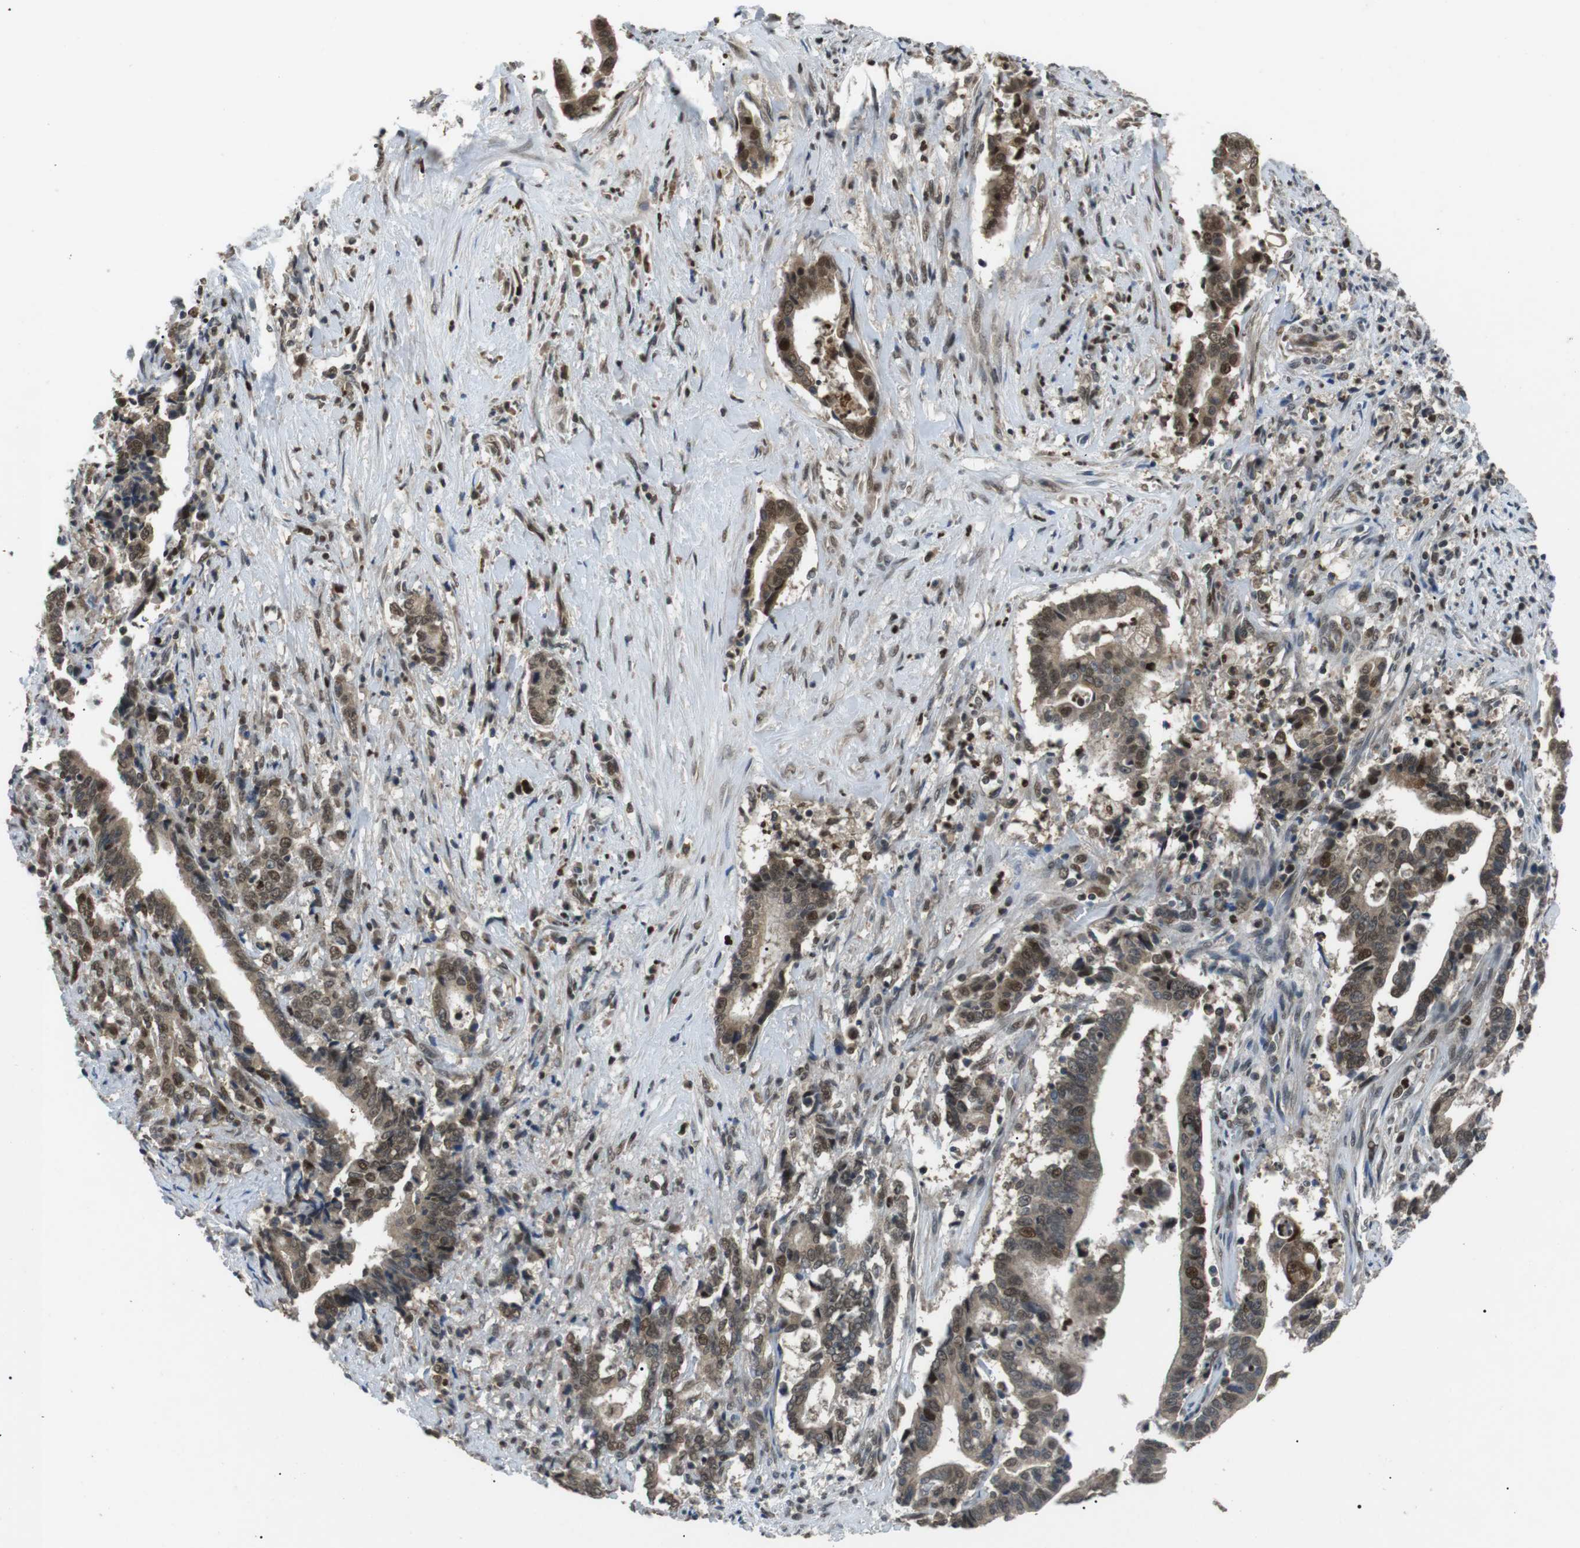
{"staining": {"intensity": "moderate", "quantity": ">75%", "location": "cytoplasmic/membranous,nuclear"}, "tissue": "liver cancer", "cell_type": "Tumor cells", "image_type": "cancer", "snomed": [{"axis": "morphology", "description": "Cholangiocarcinoma"}, {"axis": "topography", "description": "Liver"}], "caption": "Immunohistochemical staining of human cholangiocarcinoma (liver) shows medium levels of moderate cytoplasmic/membranous and nuclear staining in approximately >75% of tumor cells. The staining was performed using DAB, with brown indicating positive protein expression. Nuclei are stained blue with hematoxylin.", "gene": "ORAI3", "patient": {"sex": "male", "age": 57}}